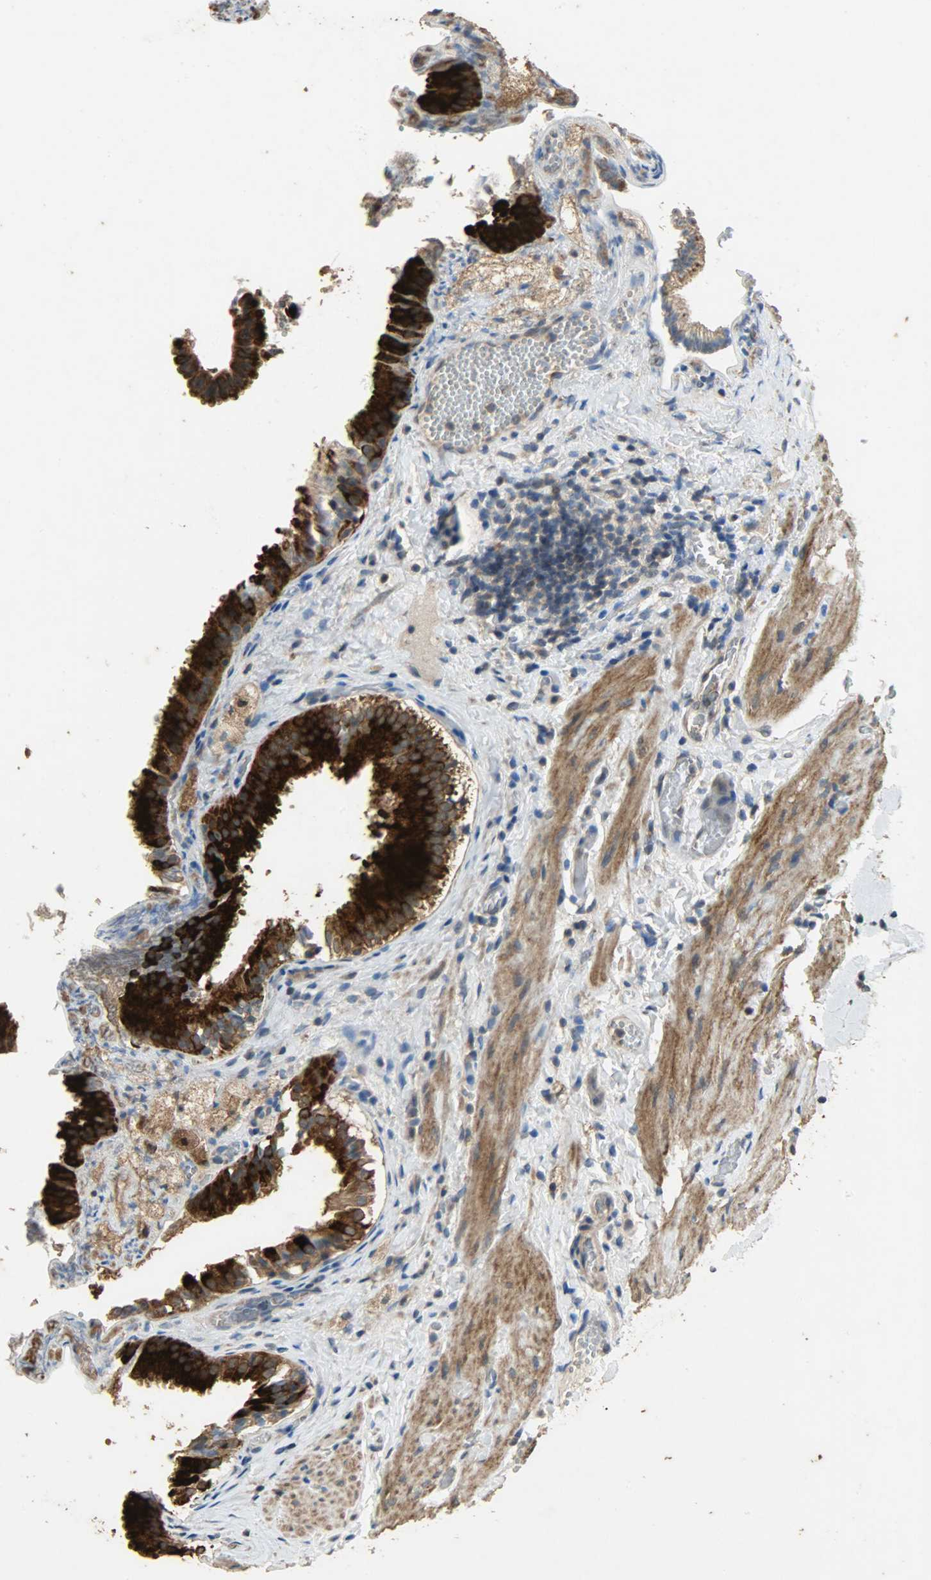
{"staining": {"intensity": "strong", "quantity": ">75%", "location": "cytoplasmic/membranous"}, "tissue": "gallbladder", "cell_type": "Glandular cells", "image_type": "normal", "snomed": [{"axis": "morphology", "description": "Normal tissue, NOS"}, {"axis": "topography", "description": "Gallbladder"}], "caption": "This image exhibits benign gallbladder stained with immunohistochemistry (IHC) to label a protein in brown. The cytoplasmic/membranous of glandular cells show strong positivity for the protein. Nuclei are counter-stained blue.", "gene": "CDKN2C", "patient": {"sex": "female", "age": 24}}